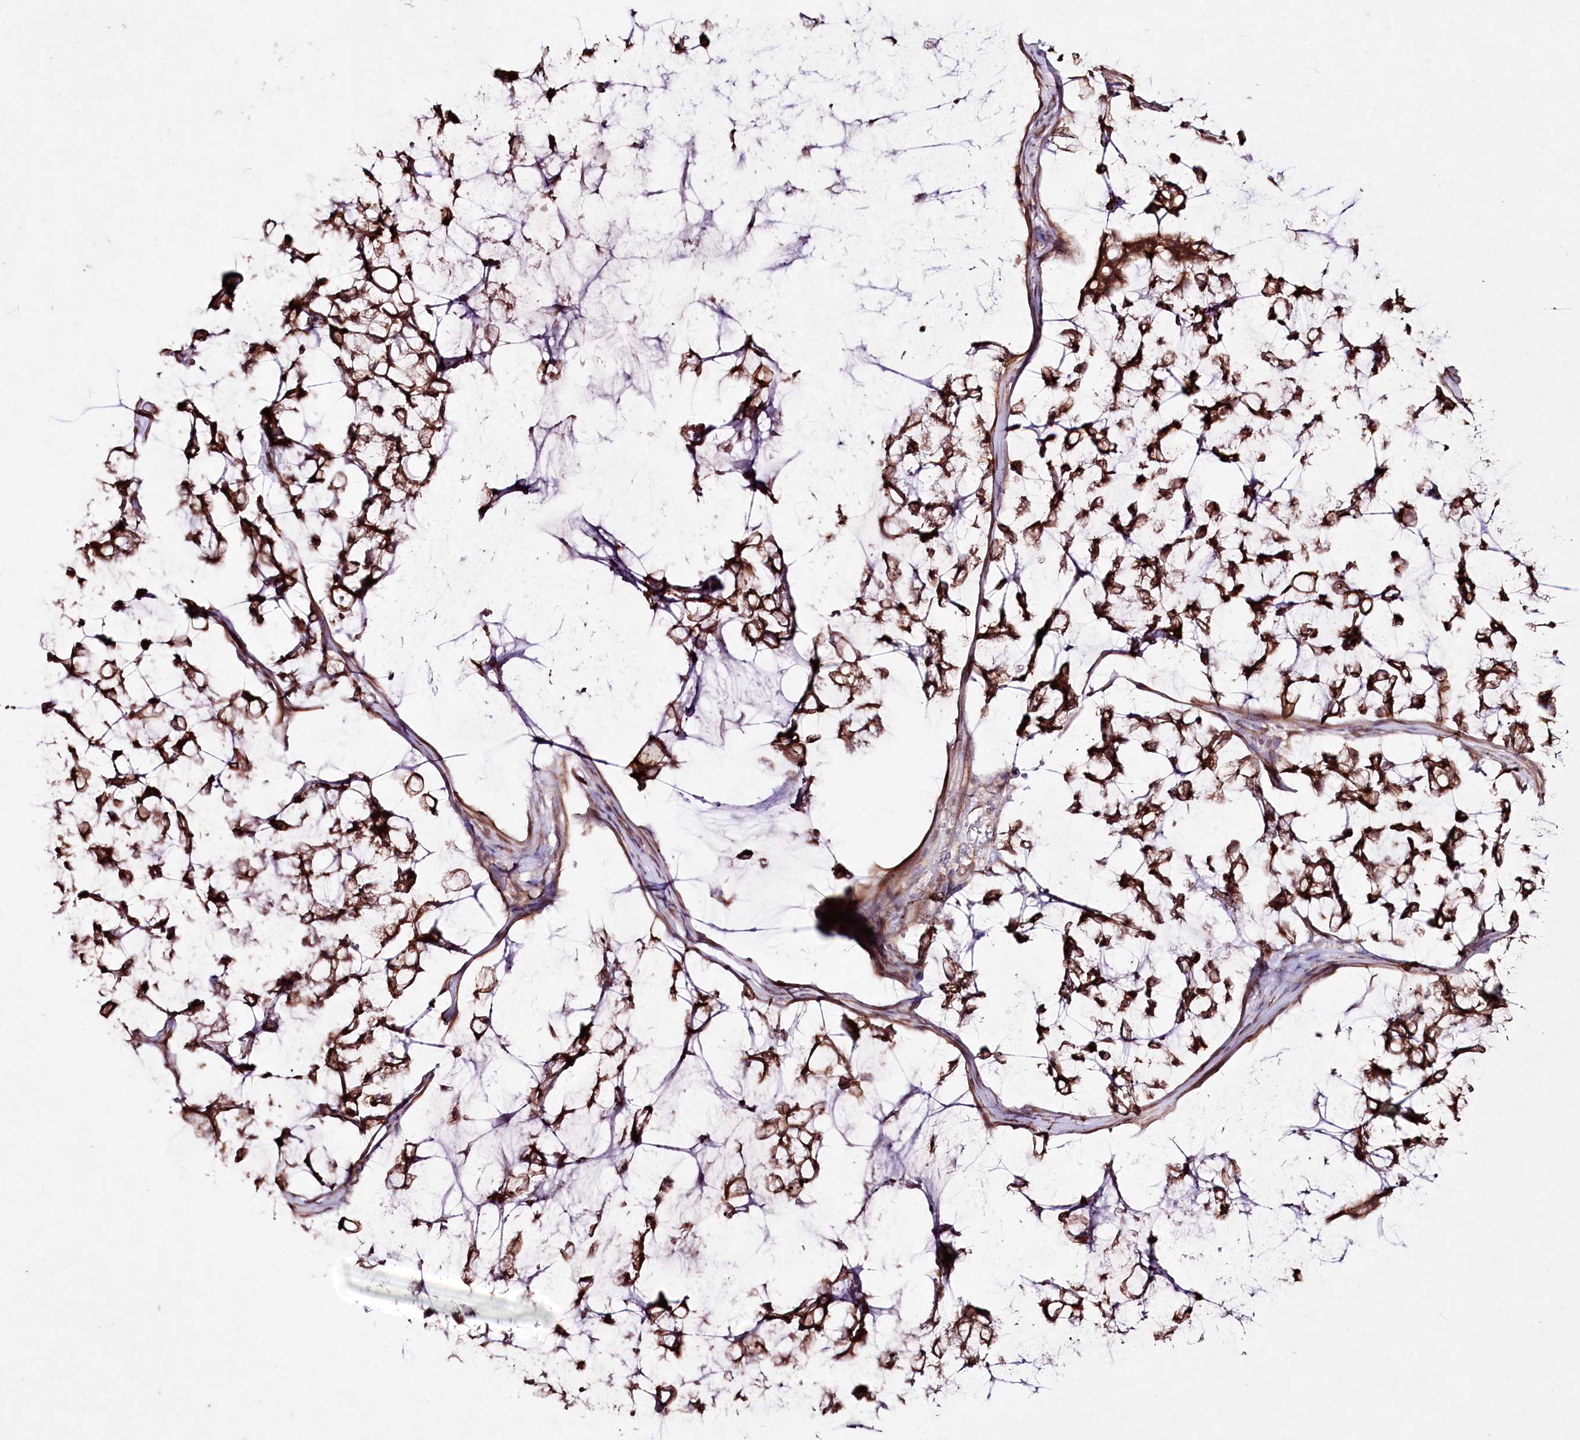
{"staining": {"intensity": "strong", "quantity": ">75%", "location": "cytoplasmic/membranous"}, "tissue": "stomach cancer", "cell_type": "Tumor cells", "image_type": "cancer", "snomed": [{"axis": "morphology", "description": "Adenocarcinoma, NOS"}, {"axis": "topography", "description": "Stomach, lower"}], "caption": "Stomach cancer tissue exhibits strong cytoplasmic/membranous staining in approximately >75% of tumor cells, visualized by immunohistochemistry.", "gene": "REXO2", "patient": {"sex": "male", "age": 67}}